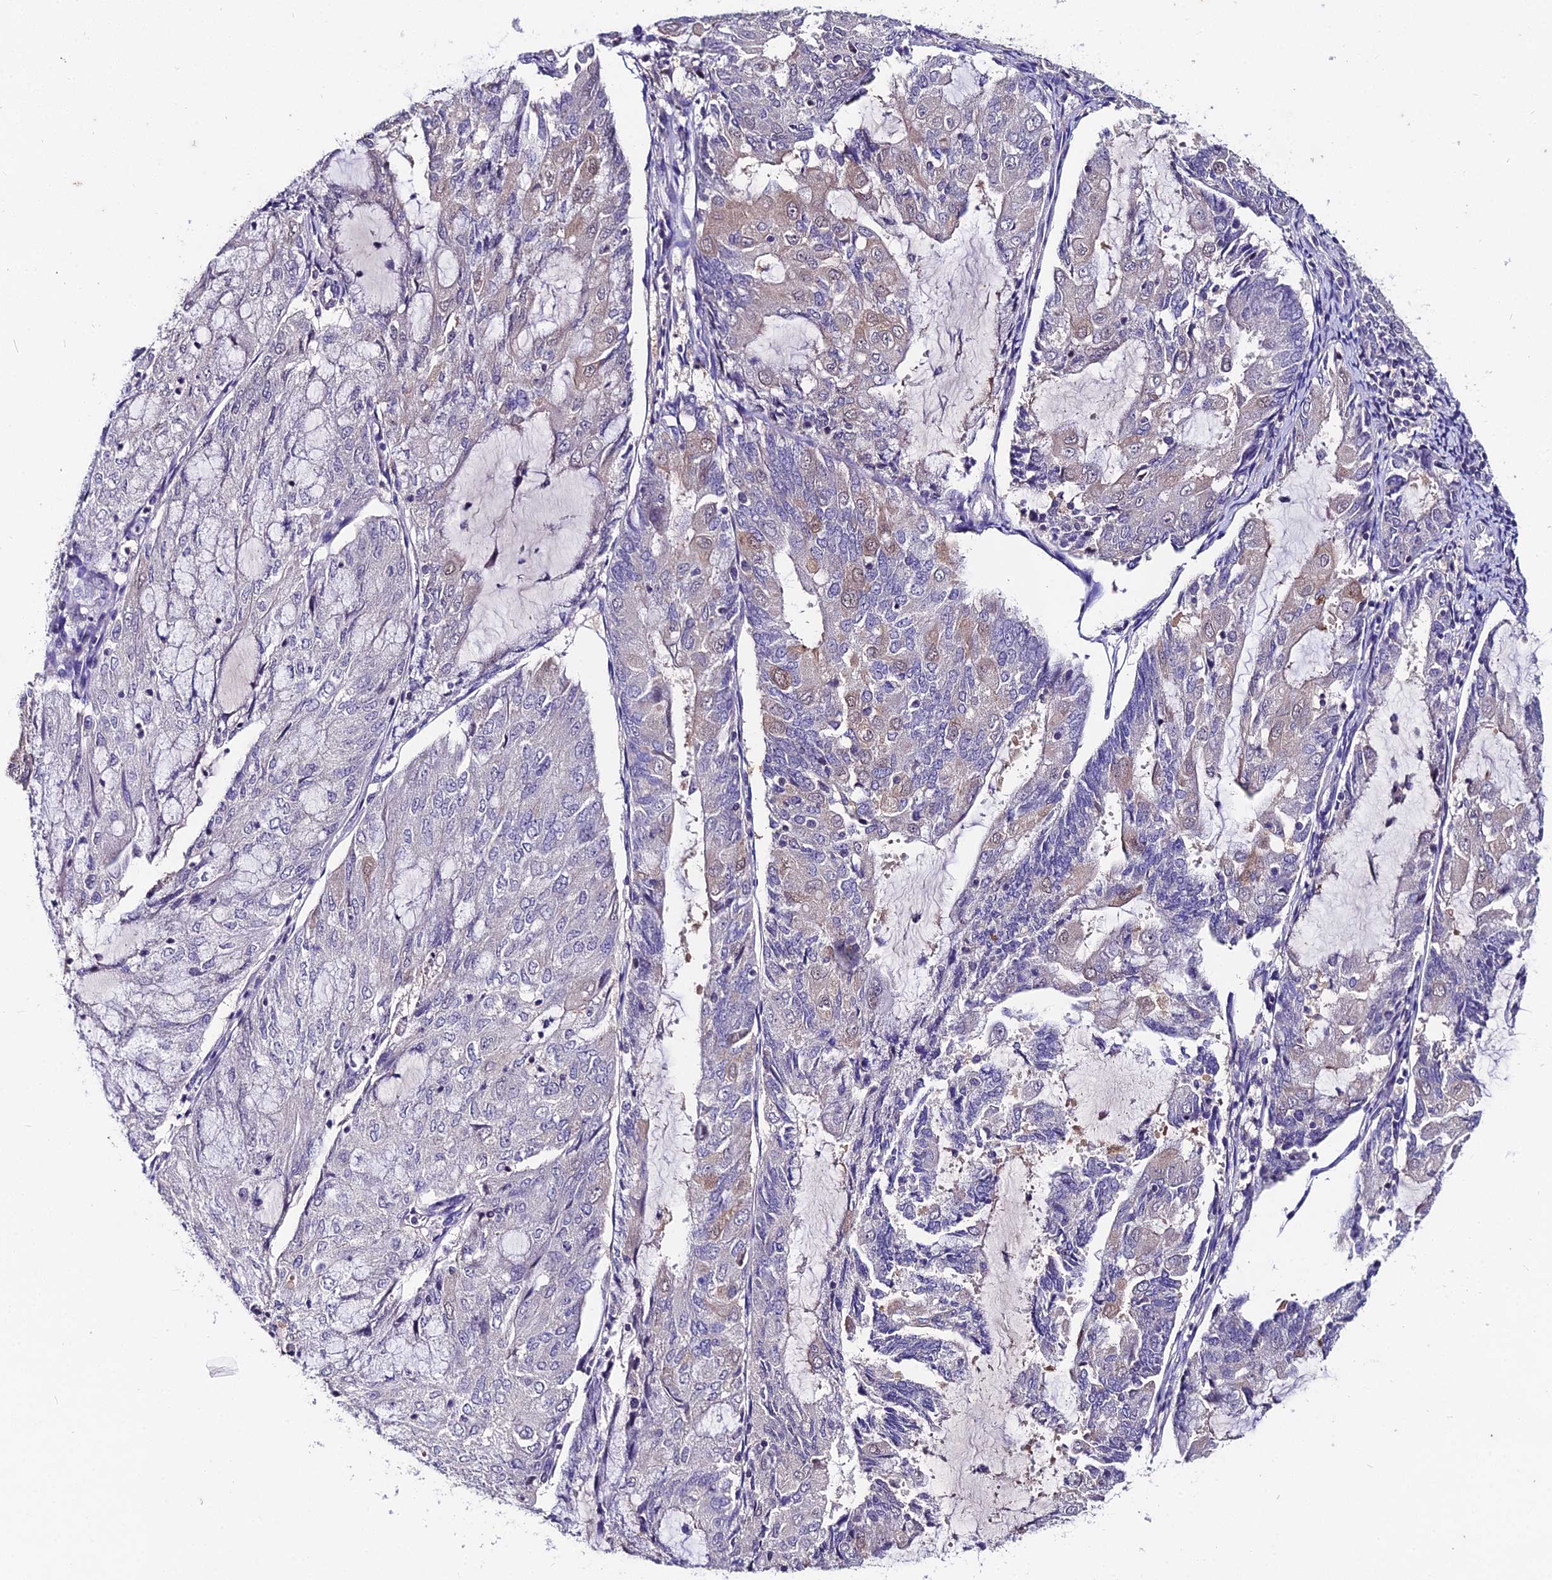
{"staining": {"intensity": "moderate", "quantity": "<25%", "location": "cytoplasmic/membranous"}, "tissue": "endometrial cancer", "cell_type": "Tumor cells", "image_type": "cancer", "snomed": [{"axis": "morphology", "description": "Adenocarcinoma, NOS"}, {"axis": "topography", "description": "Endometrium"}], "caption": "Endometrial cancer was stained to show a protein in brown. There is low levels of moderate cytoplasmic/membranous expression in approximately <25% of tumor cells.", "gene": "LGALS7", "patient": {"sex": "female", "age": 81}}